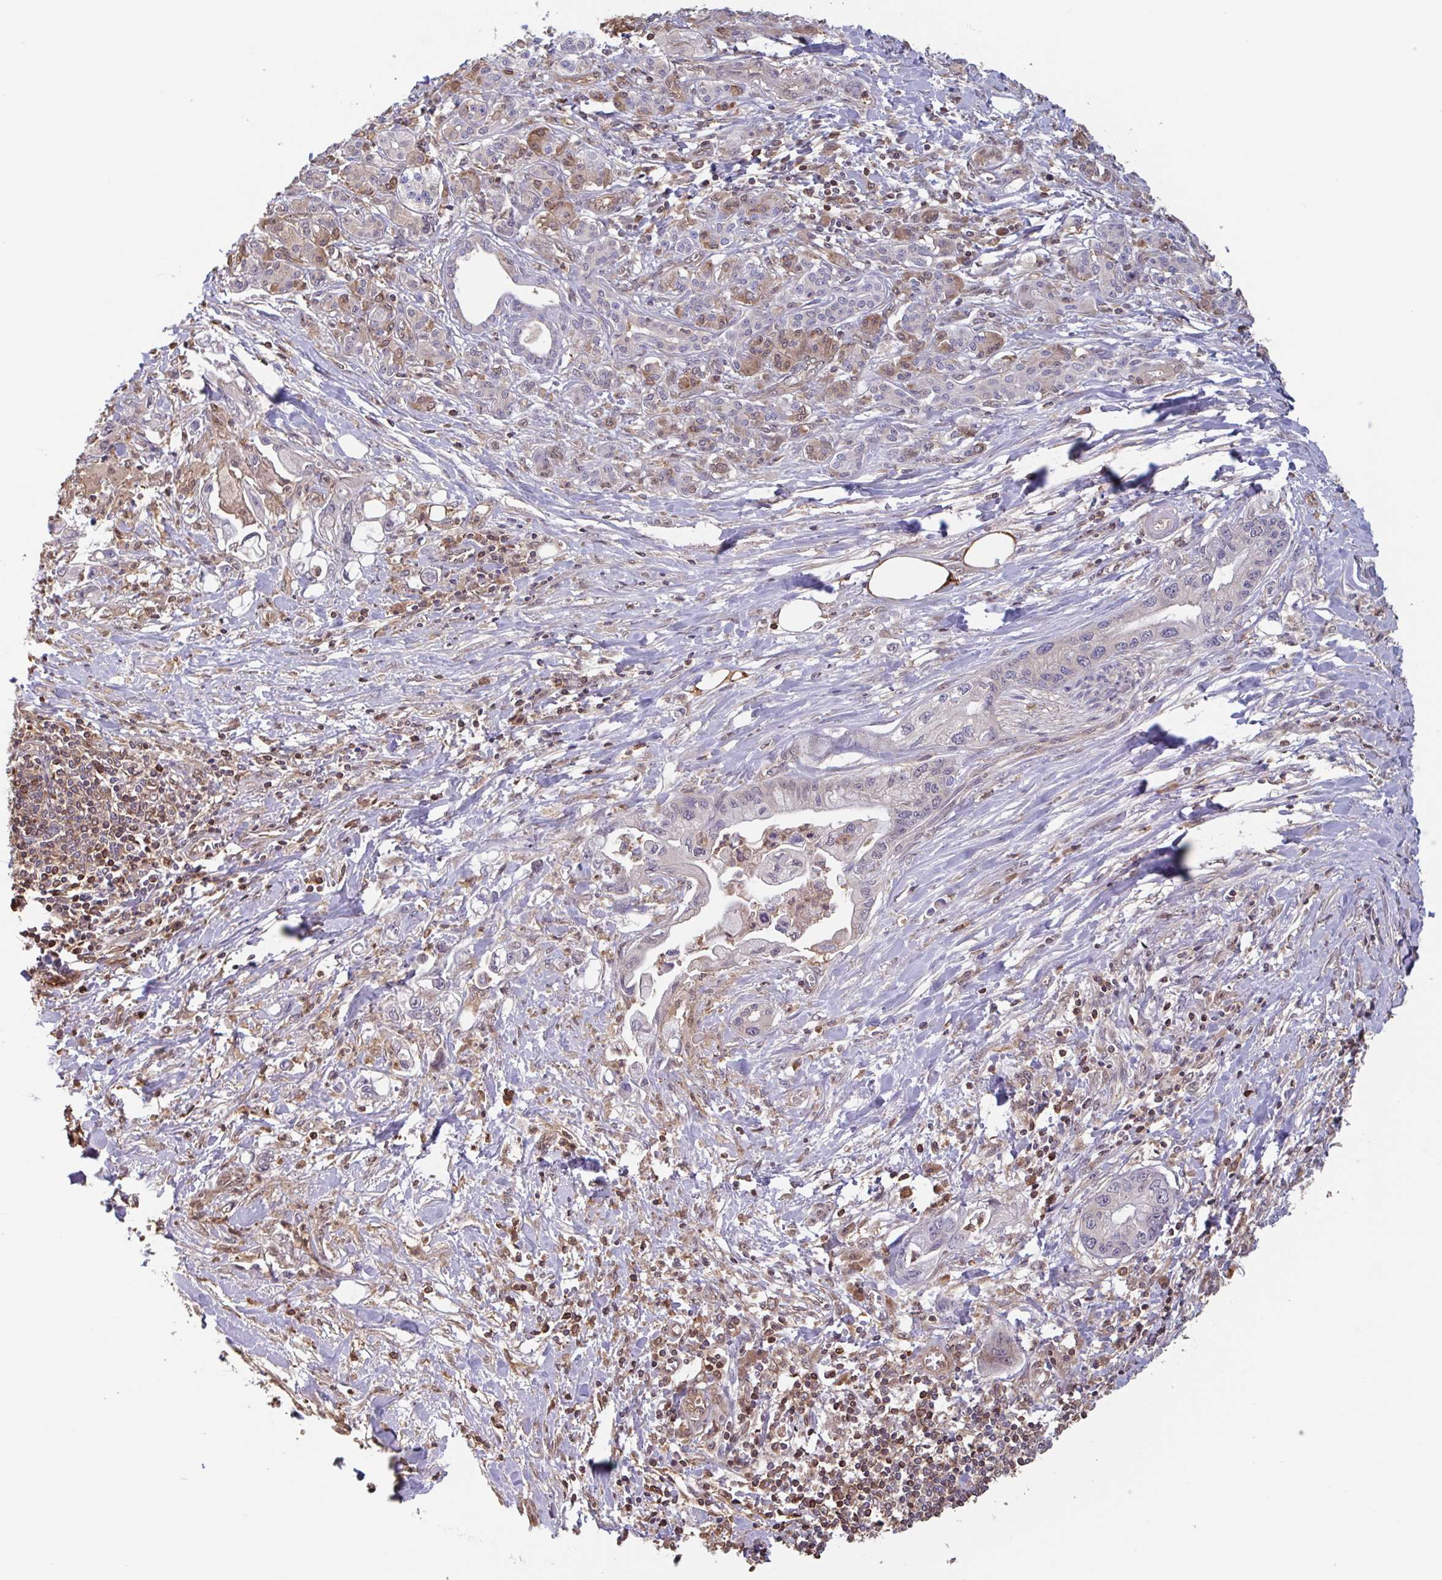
{"staining": {"intensity": "negative", "quantity": "none", "location": "none"}, "tissue": "pancreatic cancer", "cell_type": "Tumor cells", "image_type": "cancer", "snomed": [{"axis": "morphology", "description": "Adenocarcinoma, NOS"}, {"axis": "topography", "description": "Pancreas"}], "caption": "Immunohistochemistry micrograph of neoplastic tissue: pancreatic cancer (adenocarcinoma) stained with DAB shows no significant protein expression in tumor cells.", "gene": "OTOP2", "patient": {"sex": "male", "age": 61}}